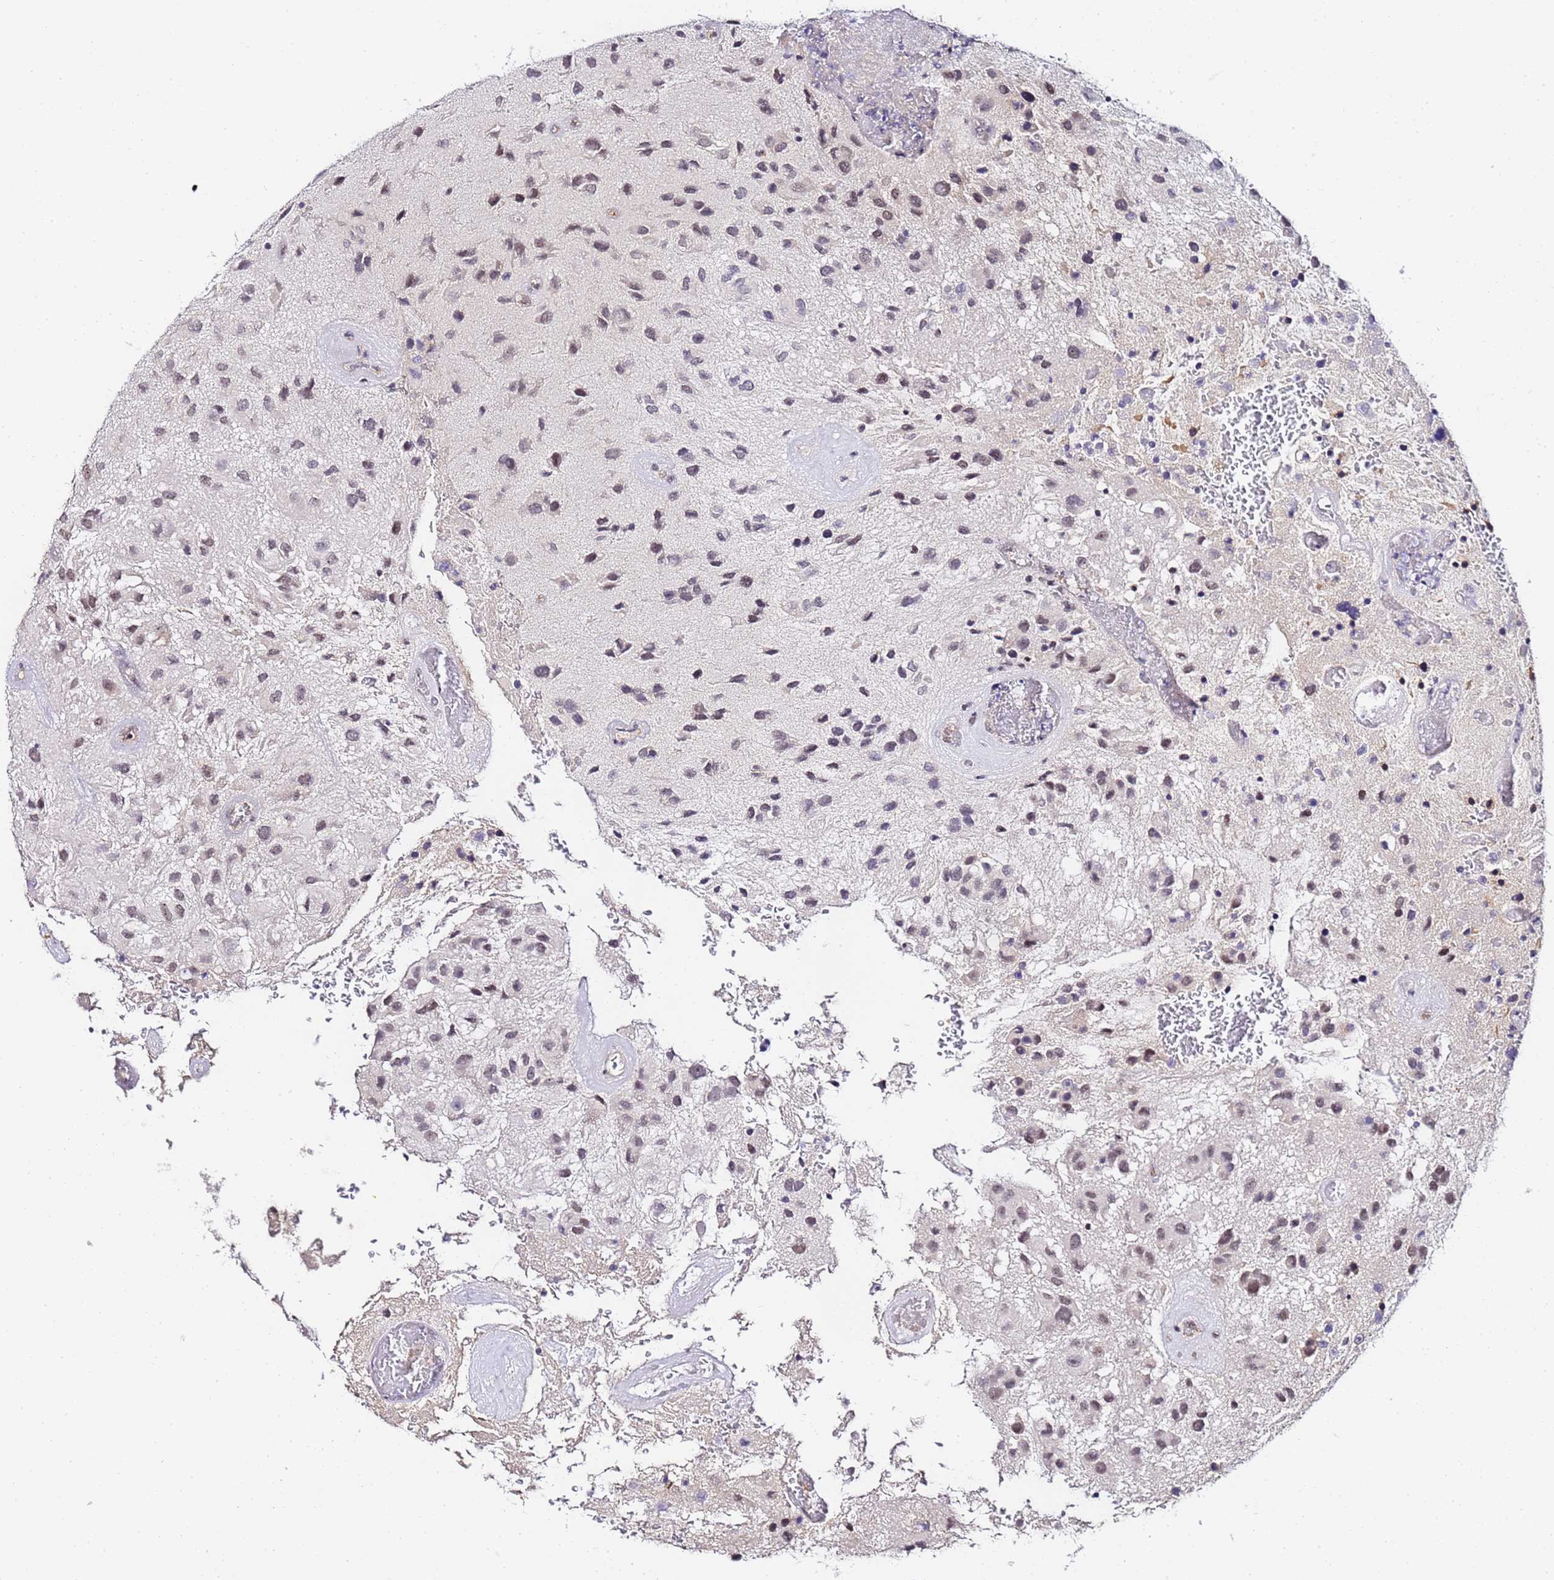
{"staining": {"intensity": "weak", "quantity": ">75%", "location": "nuclear"}, "tissue": "glioma", "cell_type": "Tumor cells", "image_type": "cancer", "snomed": [{"axis": "morphology", "description": "Glioma, malignant, Low grade"}, {"axis": "topography", "description": "Brain"}], "caption": "IHC (DAB) staining of human glioma reveals weak nuclear protein staining in approximately >75% of tumor cells.", "gene": "LSM3", "patient": {"sex": "male", "age": 66}}